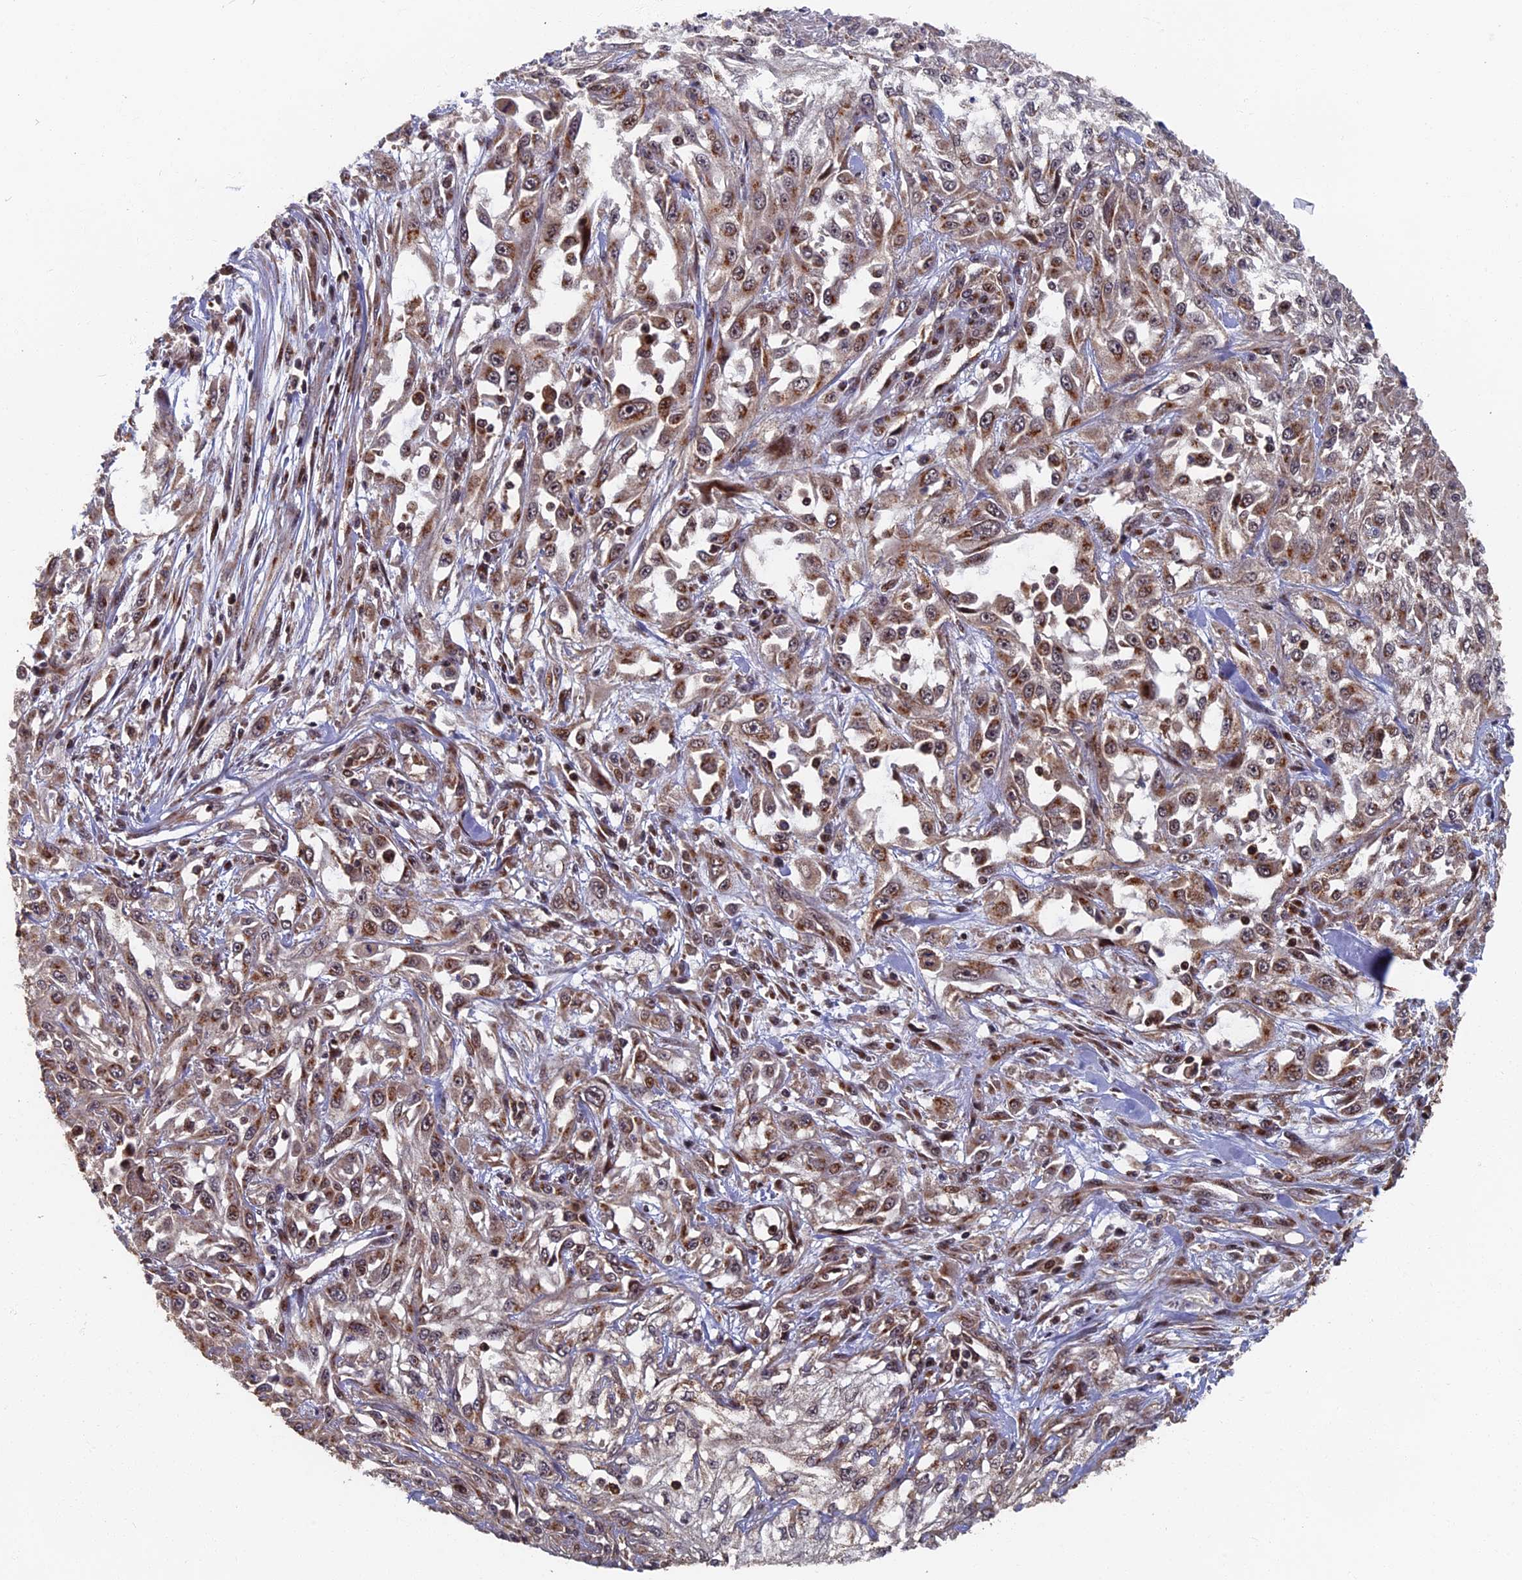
{"staining": {"intensity": "moderate", "quantity": "25%-75%", "location": "cytoplasmic/membranous"}, "tissue": "skin cancer", "cell_type": "Tumor cells", "image_type": "cancer", "snomed": [{"axis": "morphology", "description": "Squamous cell carcinoma, NOS"}, {"axis": "morphology", "description": "Squamous cell carcinoma, metastatic, NOS"}, {"axis": "topography", "description": "Skin"}, {"axis": "topography", "description": "Lymph node"}], "caption": "The photomicrograph shows staining of metastatic squamous cell carcinoma (skin), revealing moderate cytoplasmic/membranous protein expression (brown color) within tumor cells.", "gene": "RASGRF1", "patient": {"sex": "male", "age": 75}}